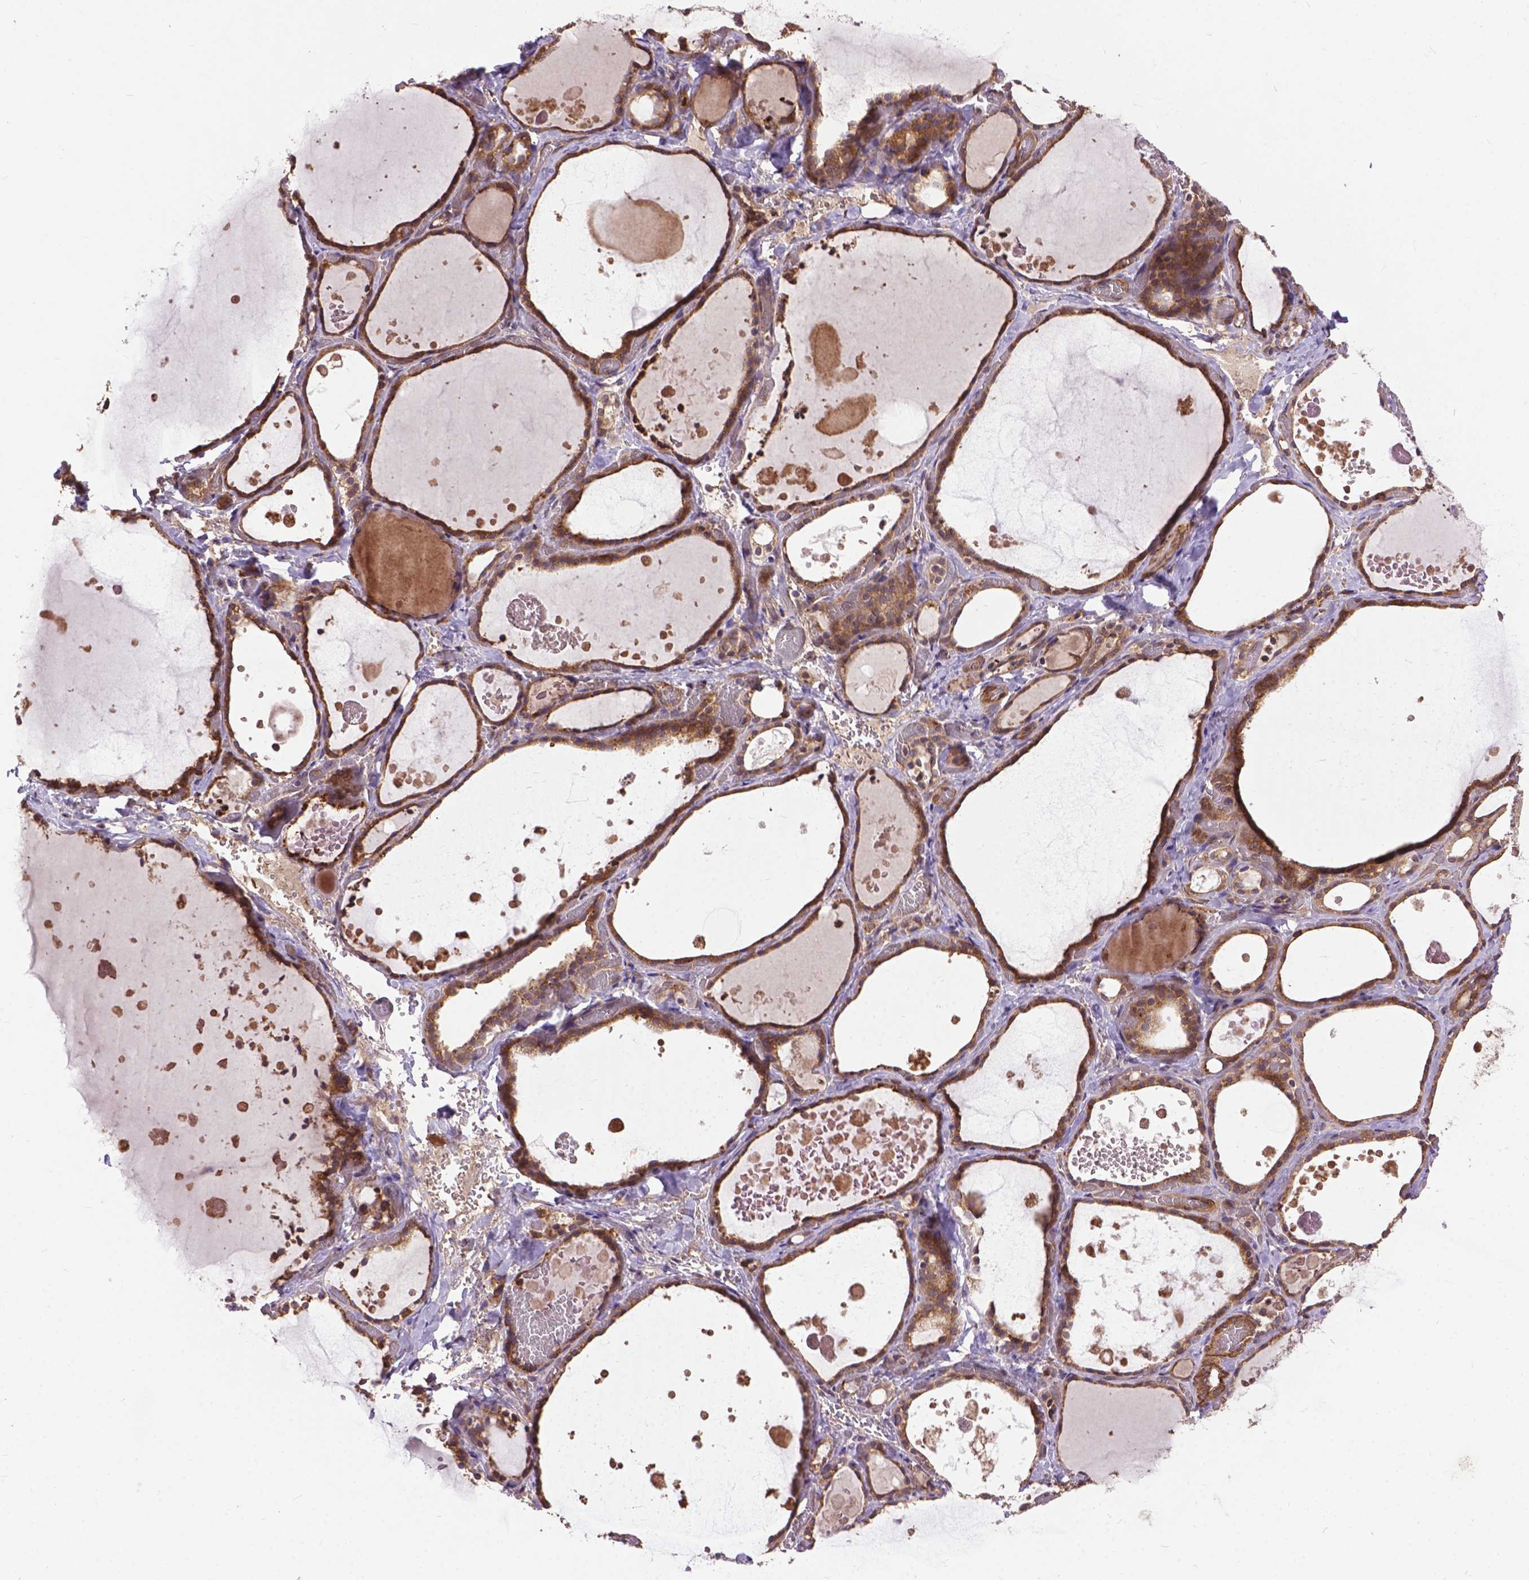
{"staining": {"intensity": "strong", "quantity": ">75%", "location": "cytoplasmic/membranous"}, "tissue": "thyroid gland", "cell_type": "Glandular cells", "image_type": "normal", "snomed": [{"axis": "morphology", "description": "Normal tissue, NOS"}, {"axis": "topography", "description": "Thyroid gland"}], "caption": "High-power microscopy captured an immunohistochemistry image of unremarkable thyroid gland, revealing strong cytoplasmic/membranous expression in approximately >75% of glandular cells.", "gene": "ZNF616", "patient": {"sex": "female", "age": 56}}